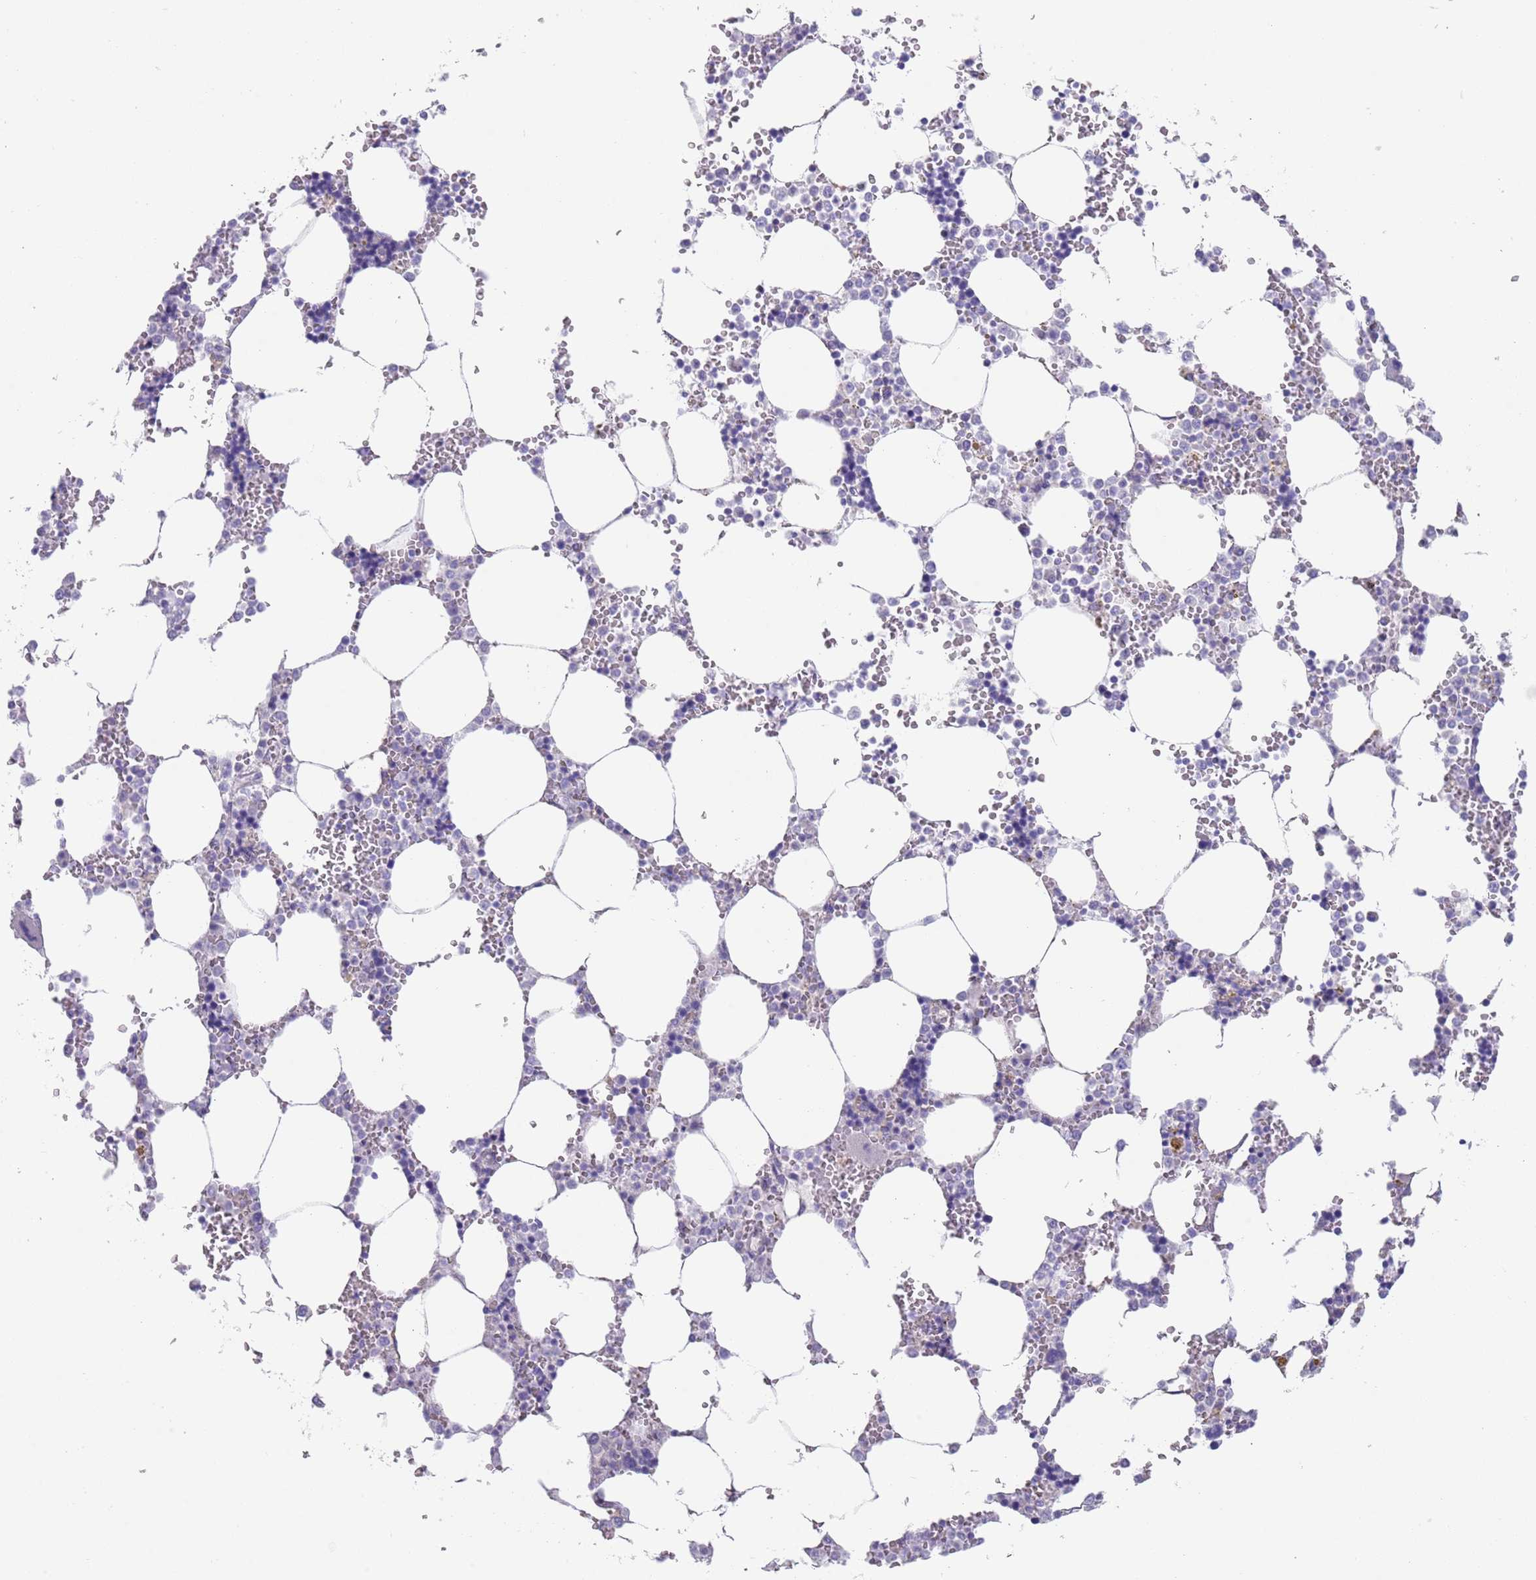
{"staining": {"intensity": "negative", "quantity": "none", "location": "none"}, "tissue": "bone marrow", "cell_type": "Hematopoietic cells", "image_type": "normal", "snomed": [{"axis": "morphology", "description": "Normal tissue, NOS"}, {"axis": "topography", "description": "Bone marrow"}], "caption": "Normal bone marrow was stained to show a protein in brown. There is no significant staining in hematopoietic cells. (Stains: DAB (3,3'-diaminobenzidine) immunohistochemistry with hematoxylin counter stain, Microscopy: brightfield microscopy at high magnification).", "gene": "SPIRE2", "patient": {"sex": "male", "age": 64}}